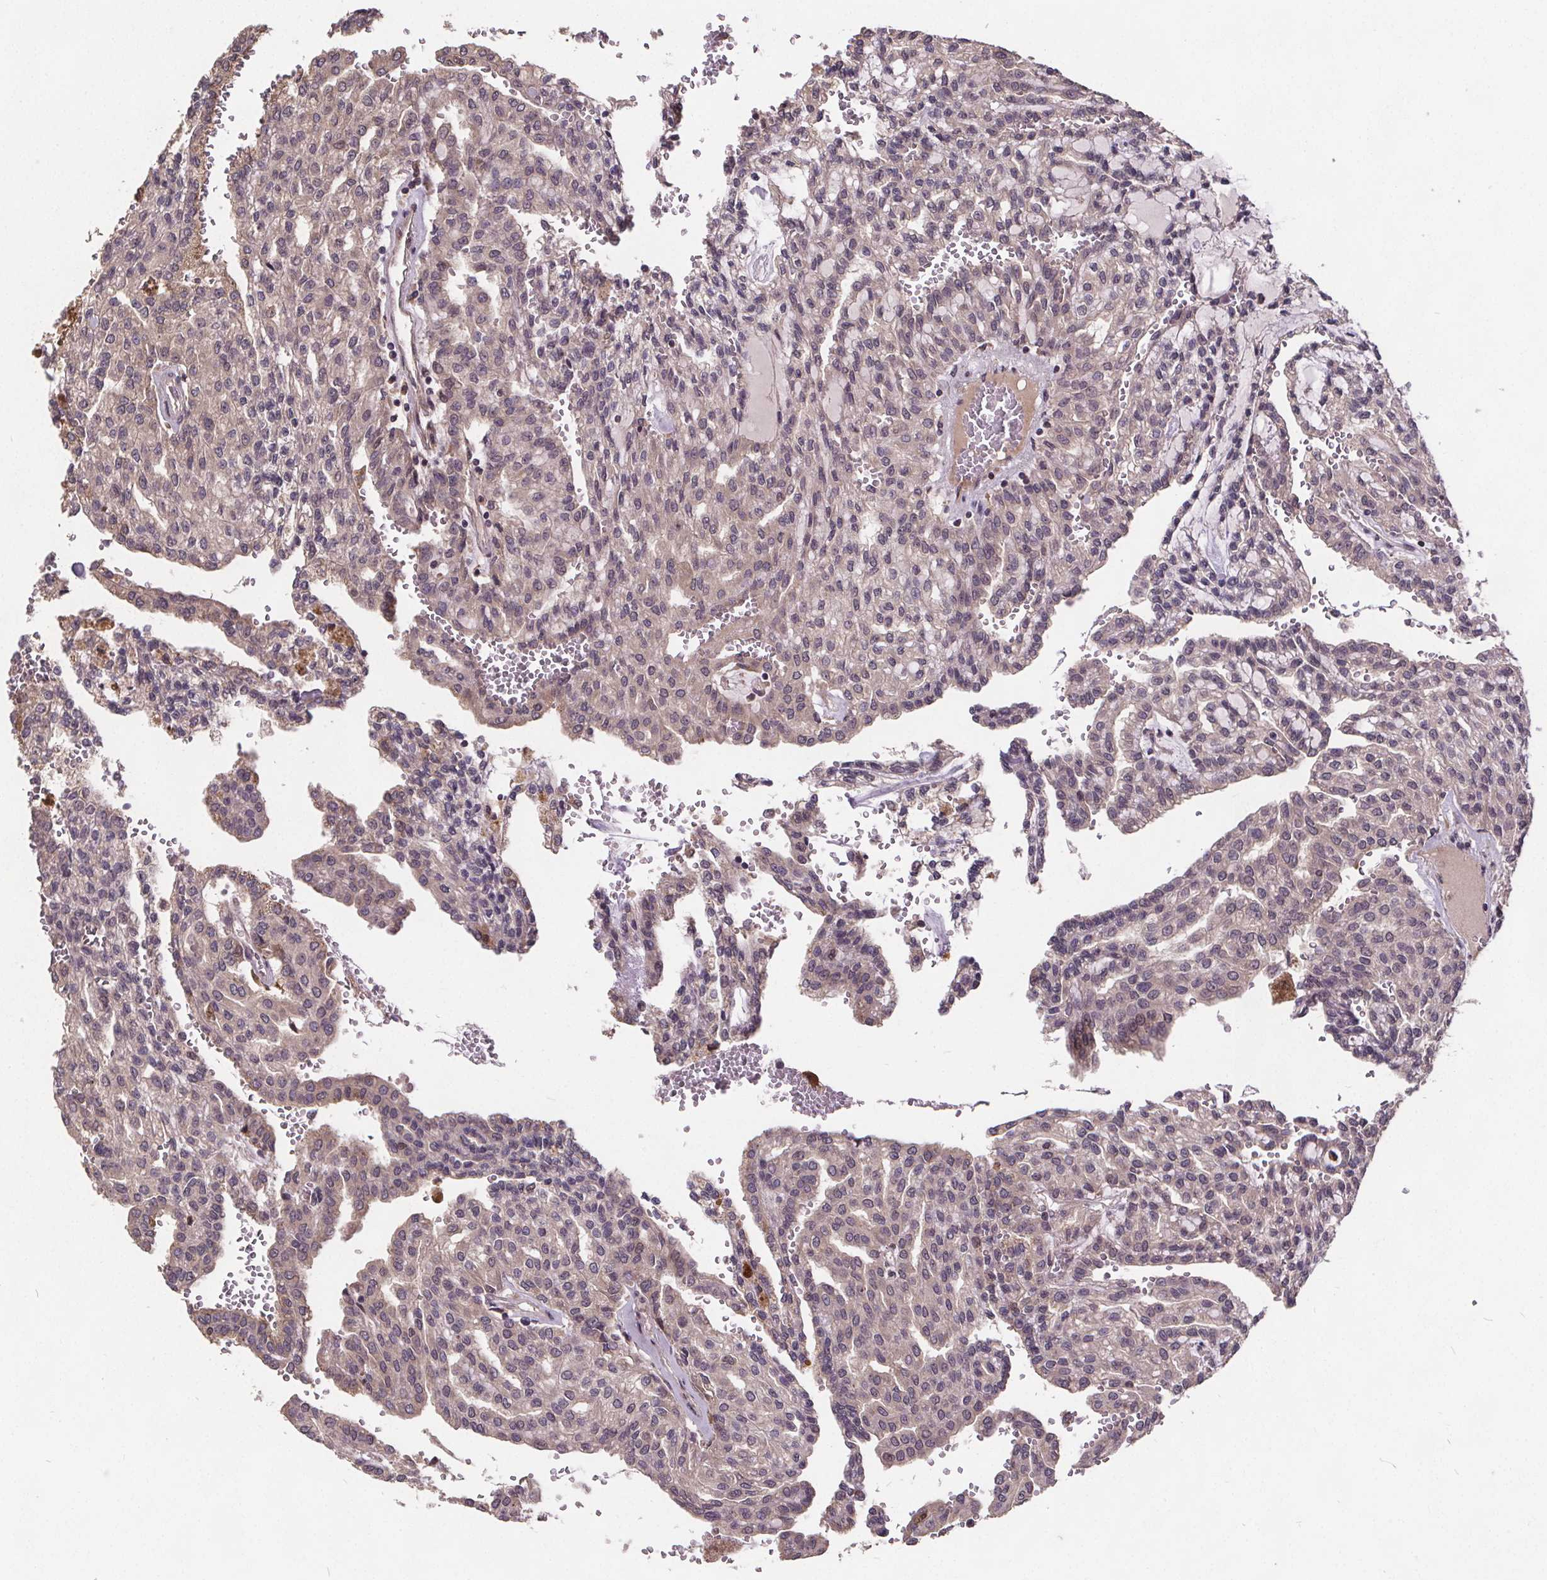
{"staining": {"intensity": "negative", "quantity": "none", "location": "none"}, "tissue": "renal cancer", "cell_type": "Tumor cells", "image_type": "cancer", "snomed": [{"axis": "morphology", "description": "Adenocarcinoma, NOS"}, {"axis": "topography", "description": "Kidney"}], "caption": "IHC image of neoplastic tissue: renal adenocarcinoma stained with DAB (3,3'-diaminobenzidine) shows no significant protein expression in tumor cells.", "gene": "USP9X", "patient": {"sex": "male", "age": 63}}